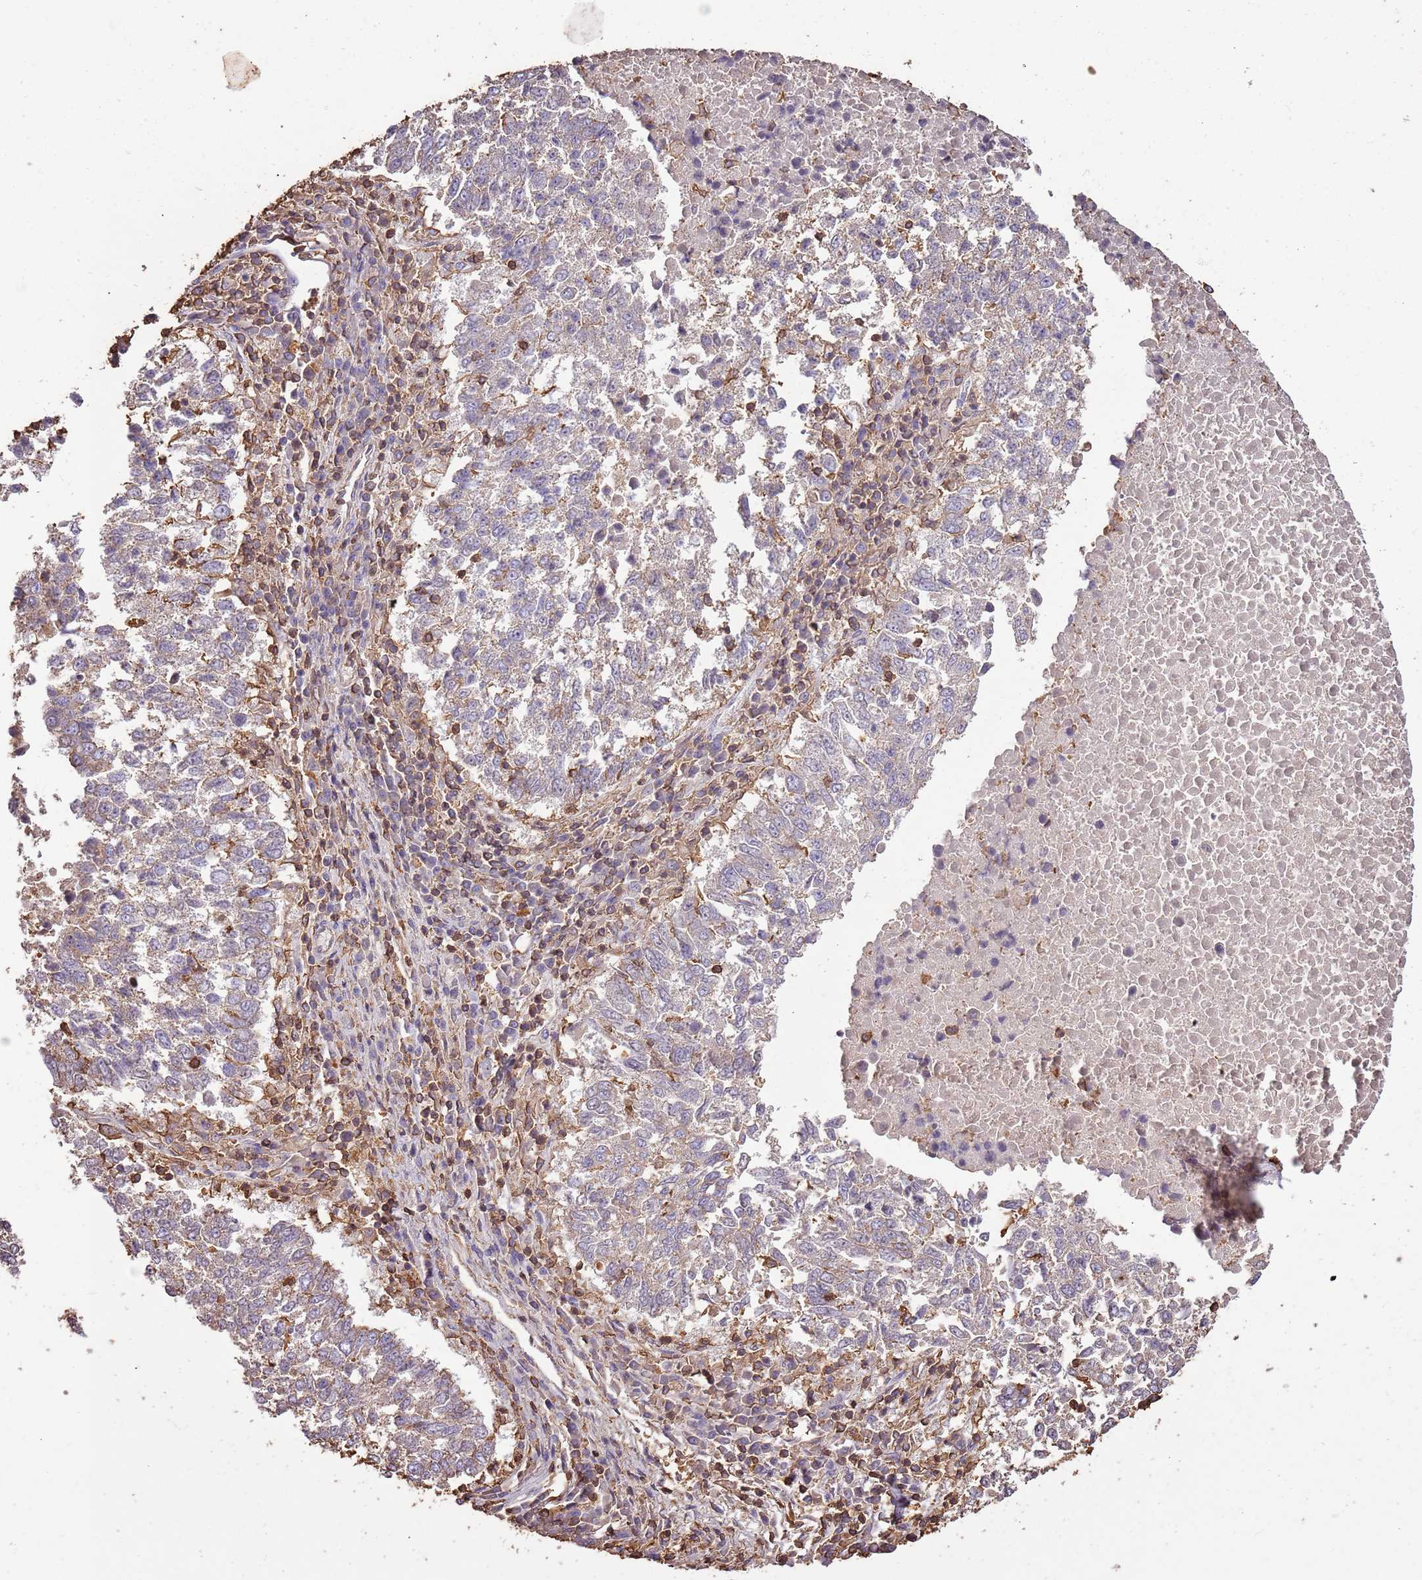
{"staining": {"intensity": "weak", "quantity": "<25%", "location": "cytoplasmic/membranous"}, "tissue": "lung cancer", "cell_type": "Tumor cells", "image_type": "cancer", "snomed": [{"axis": "morphology", "description": "Squamous cell carcinoma, NOS"}, {"axis": "topography", "description": "Lung"}], "caption": "Immunohistochemistry photomicrograph of lung cancer (squamous cell carcinoma) stained for a protein (brown), which exhibits no expression in tumor cells. (Immunohistochemistry, brightfield microscopy, high magnification).", "gene": "ARL10", "patient": {"sex": "male", "age": 73}}